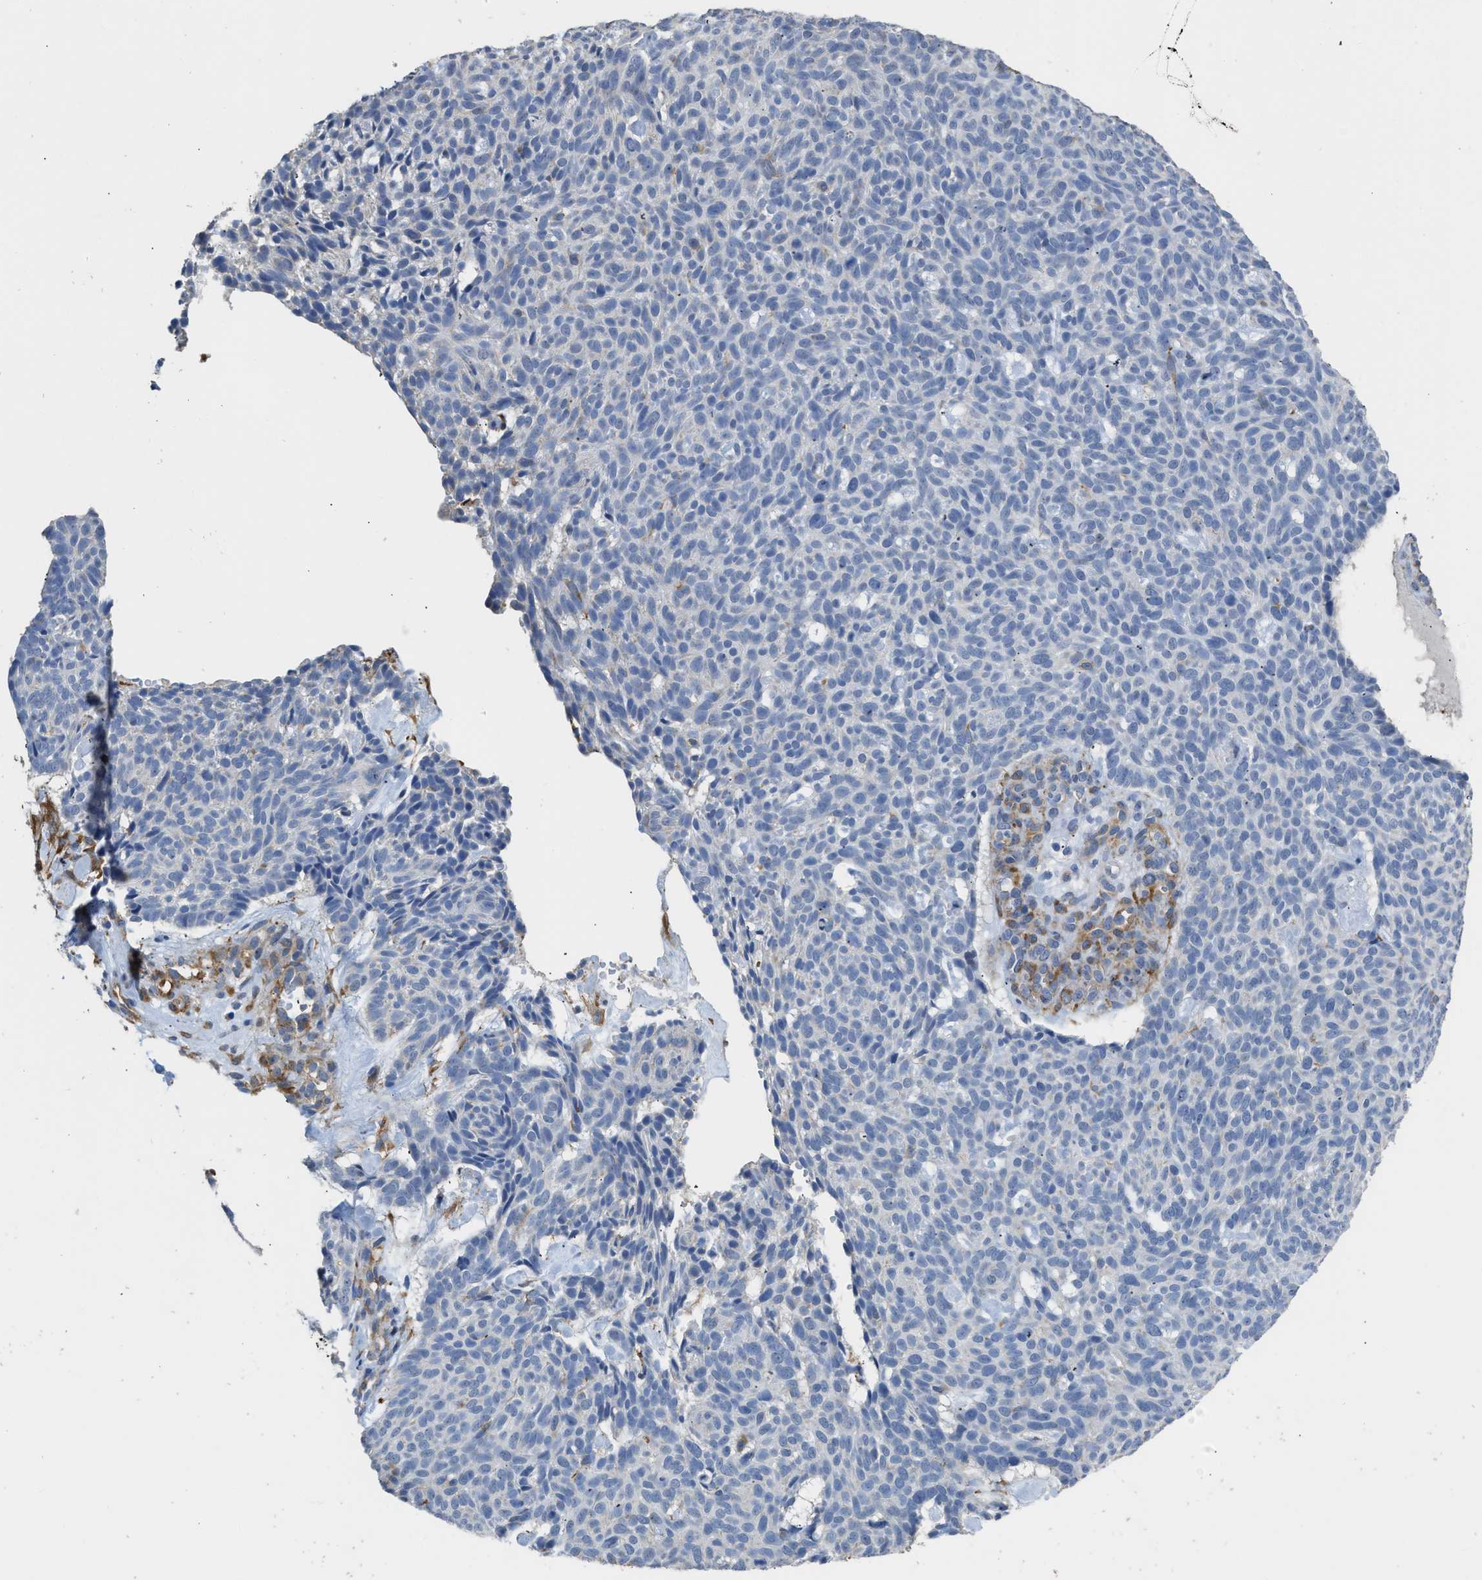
{"staining": {"intensity": "negative", "quantity": "none", "location": "none"}, "tissue": "skin cancer", "cell_type": "Tumor cells", "image_type": "cancer", "snomed": [{"axis": "morphology", "description": "Basal cell carcinoma"}, {"axis": "topography", "description": "Skin"}], "caption": "The photomicrograph demonstrates no staining of tumor cells in skin cancer.", "gene": "ZSWIM5", "patient": {"sex": "male", "age": 61}}